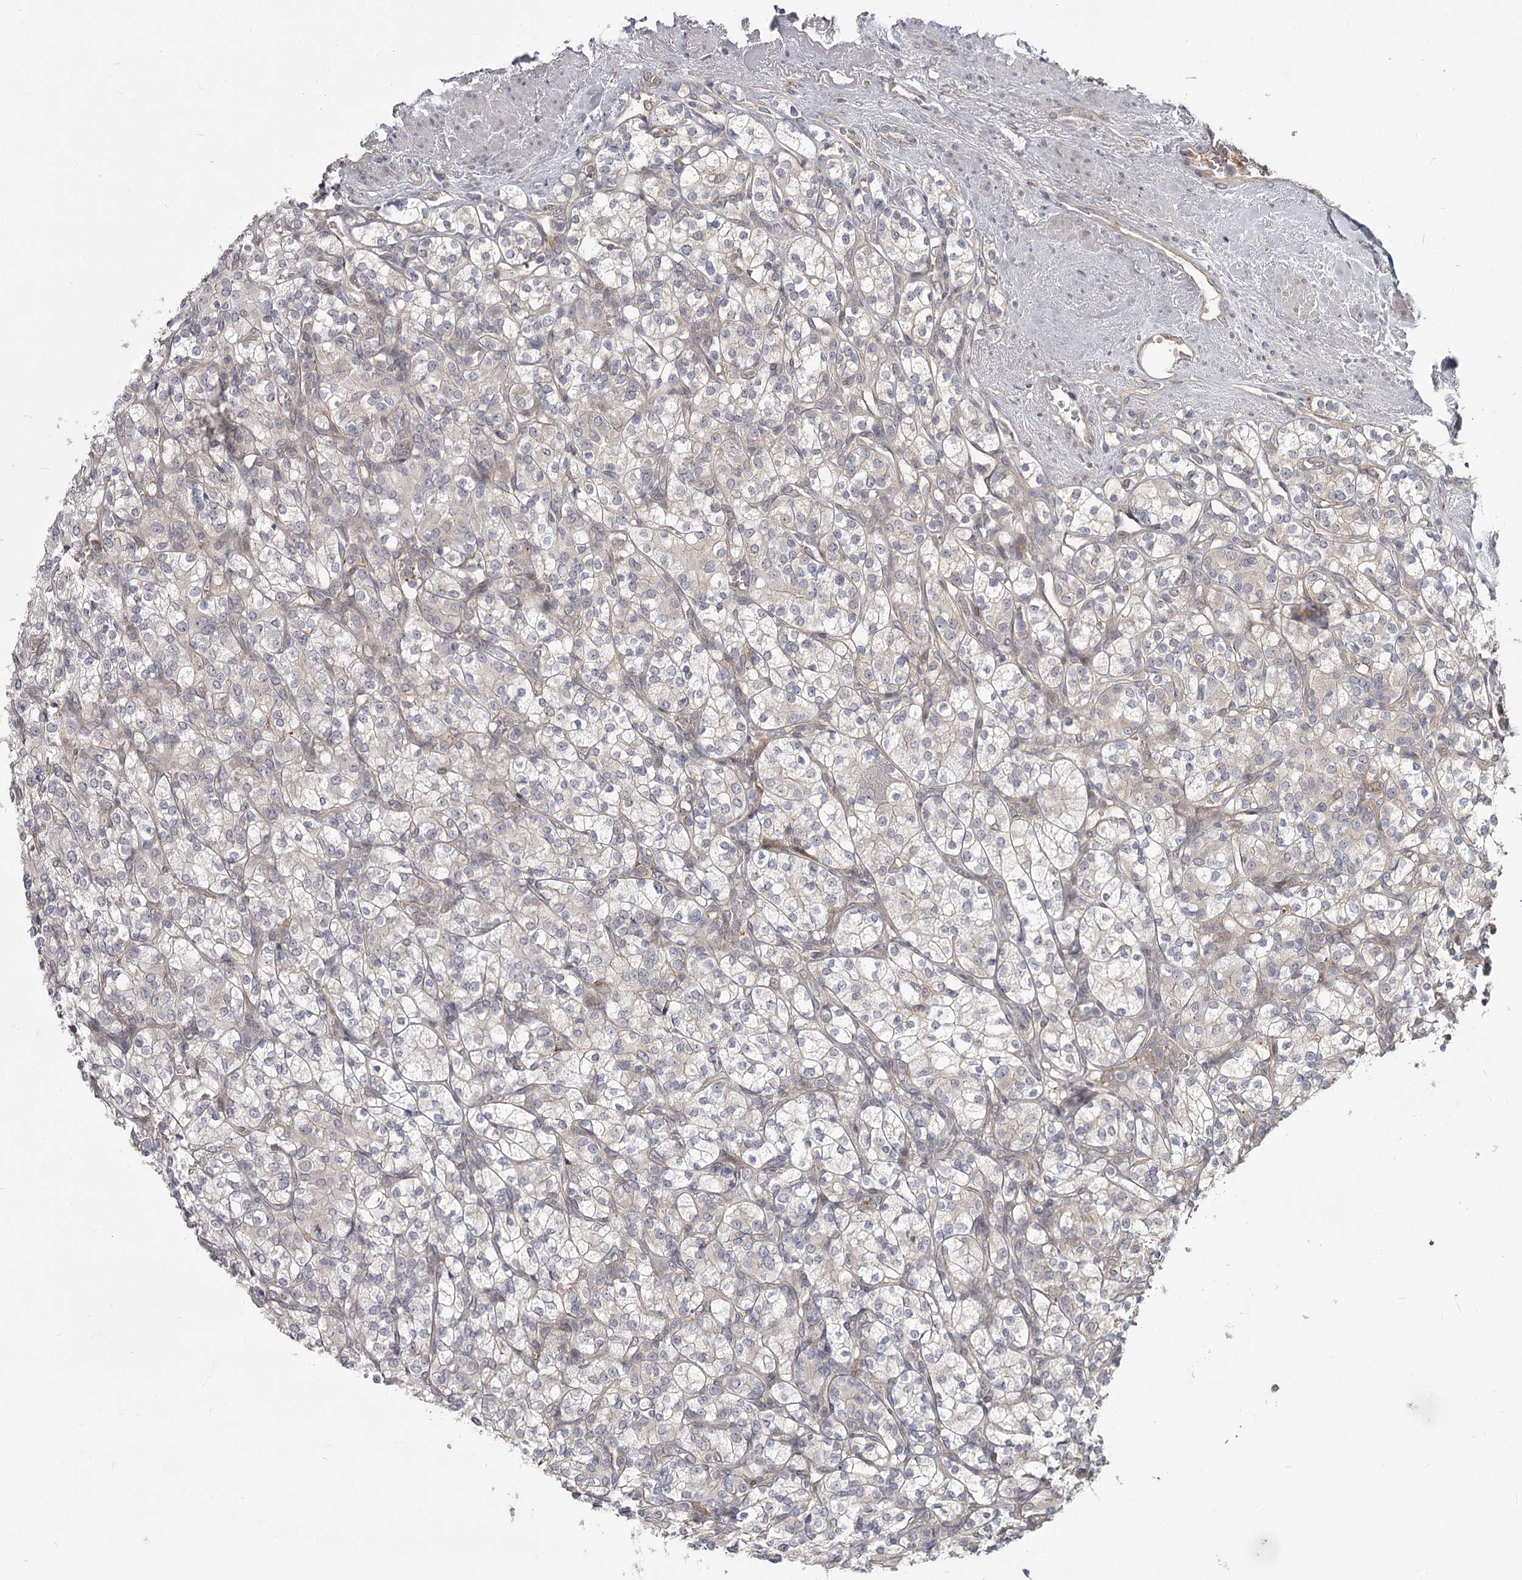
{"staining": {"intensity": "negative", "quantity": "none", "location": "none"}, "tissue": "renal cancer", "cell_type": "Tumor cells", "image_type": "cancer", "snomed": [{"axis": "morphology", "description": "Adenocarcinoma, NOS"}, {"axis": "topography", "description": "Kidney"}], "caption": "This is an immunohistochemistry histopathology image of human renal cancer. There is no expression in tumor cells.", "gene": "CCNG2", "patient": {"sex": "male", "age": 77}}